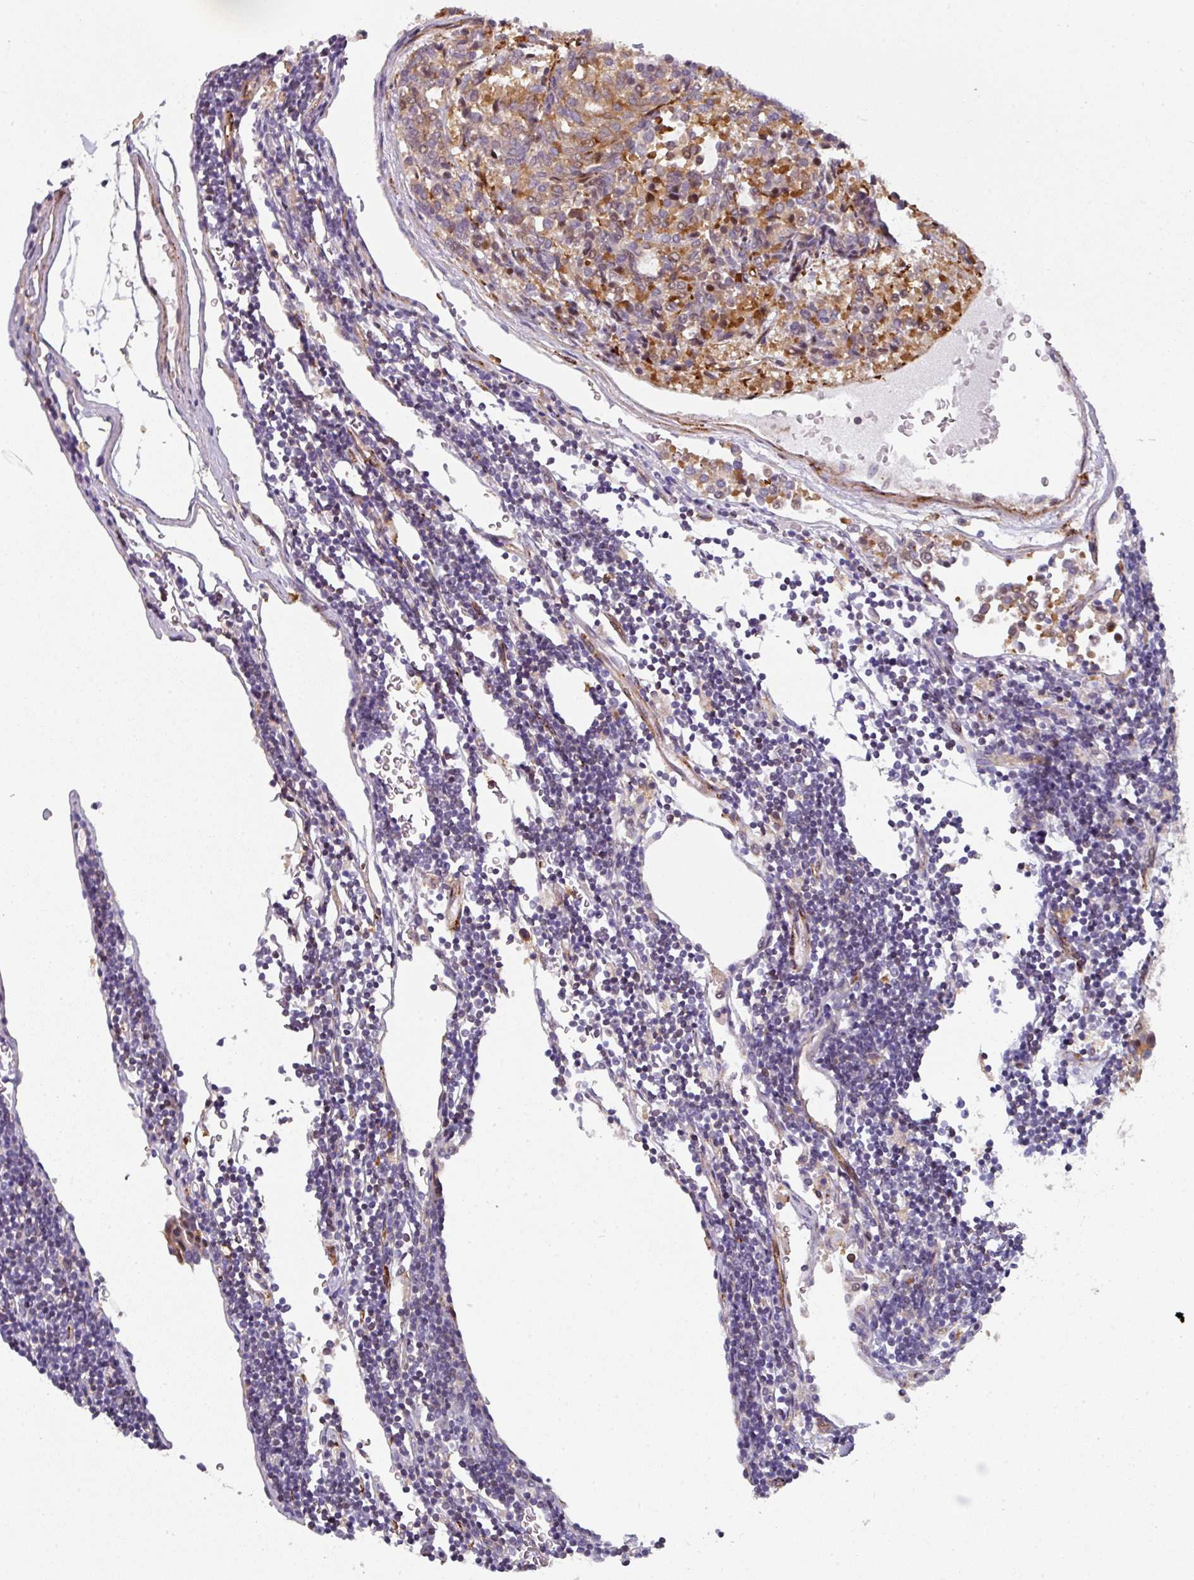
{"staining": {"intensity": "moderate", "quantity": "25%-75%", "location": "cytoplasmic/membranous,nuclear"}, "tissue": "carcinoid", "cell_type": "Tumor cells", "image_type": "cancer", "snomed": [{"axis": "morphology", "description": "Carcinoid, malignant, NOS"}, {"axis": "topography", "description": "Pancreas"}], "caption": "About 25%-75% of tumor cells in carcinoid (malignant) demonstrate moderate cytoplasmic/membranous and nuclear protein positivity as visualized by brown immunohistochemical staining.", "gene": "BEND5", "patient": {"sex": "female", "age": 54}}